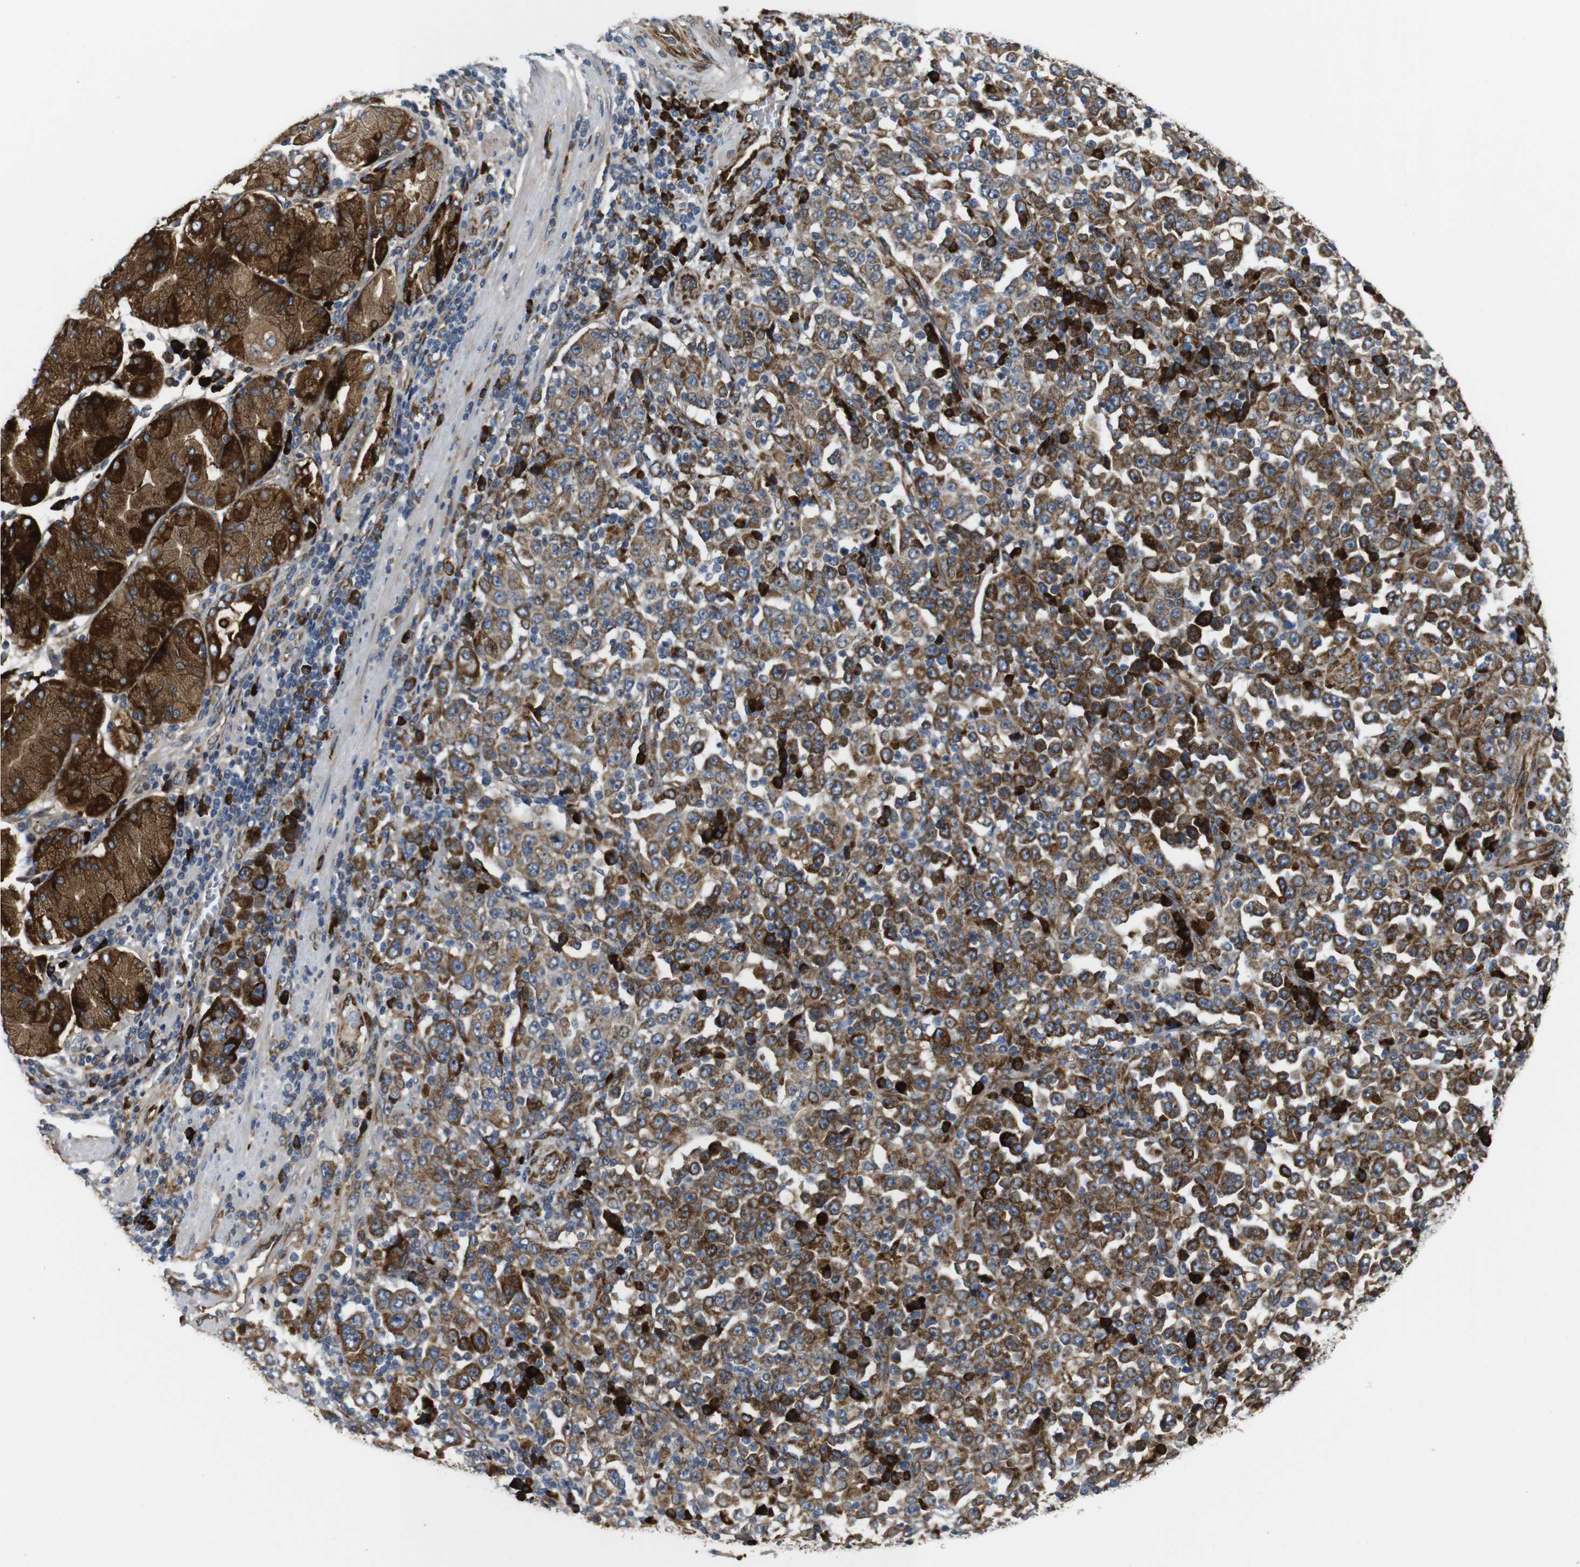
{"staining": {"intensity": "strong", "quantity": ">75%", "location": "cytoplasmic/membranous"}, "tissue": "stomach cancer", "cell_type": "Tumor cells", "image_type": "cancer", "snomed": [{"axis": "morphology", "description": "Normal tissue, NOS"}, {"axis": "morphology", "description": "Adenocarcinoma, NOS"}, {"axis": "topography", "description": "Stomach, upper"}, {"axis": "topography", "description": "Stomach"}], "caption": "About >75% of tumor cells in stomach adenocarcinoma display strong cytoplasmic/membranous protein staining as visualized by brown immunohistochemical staining.", "gene": "UBE2G2", "patient": {"sex": "male", "age": 59}}